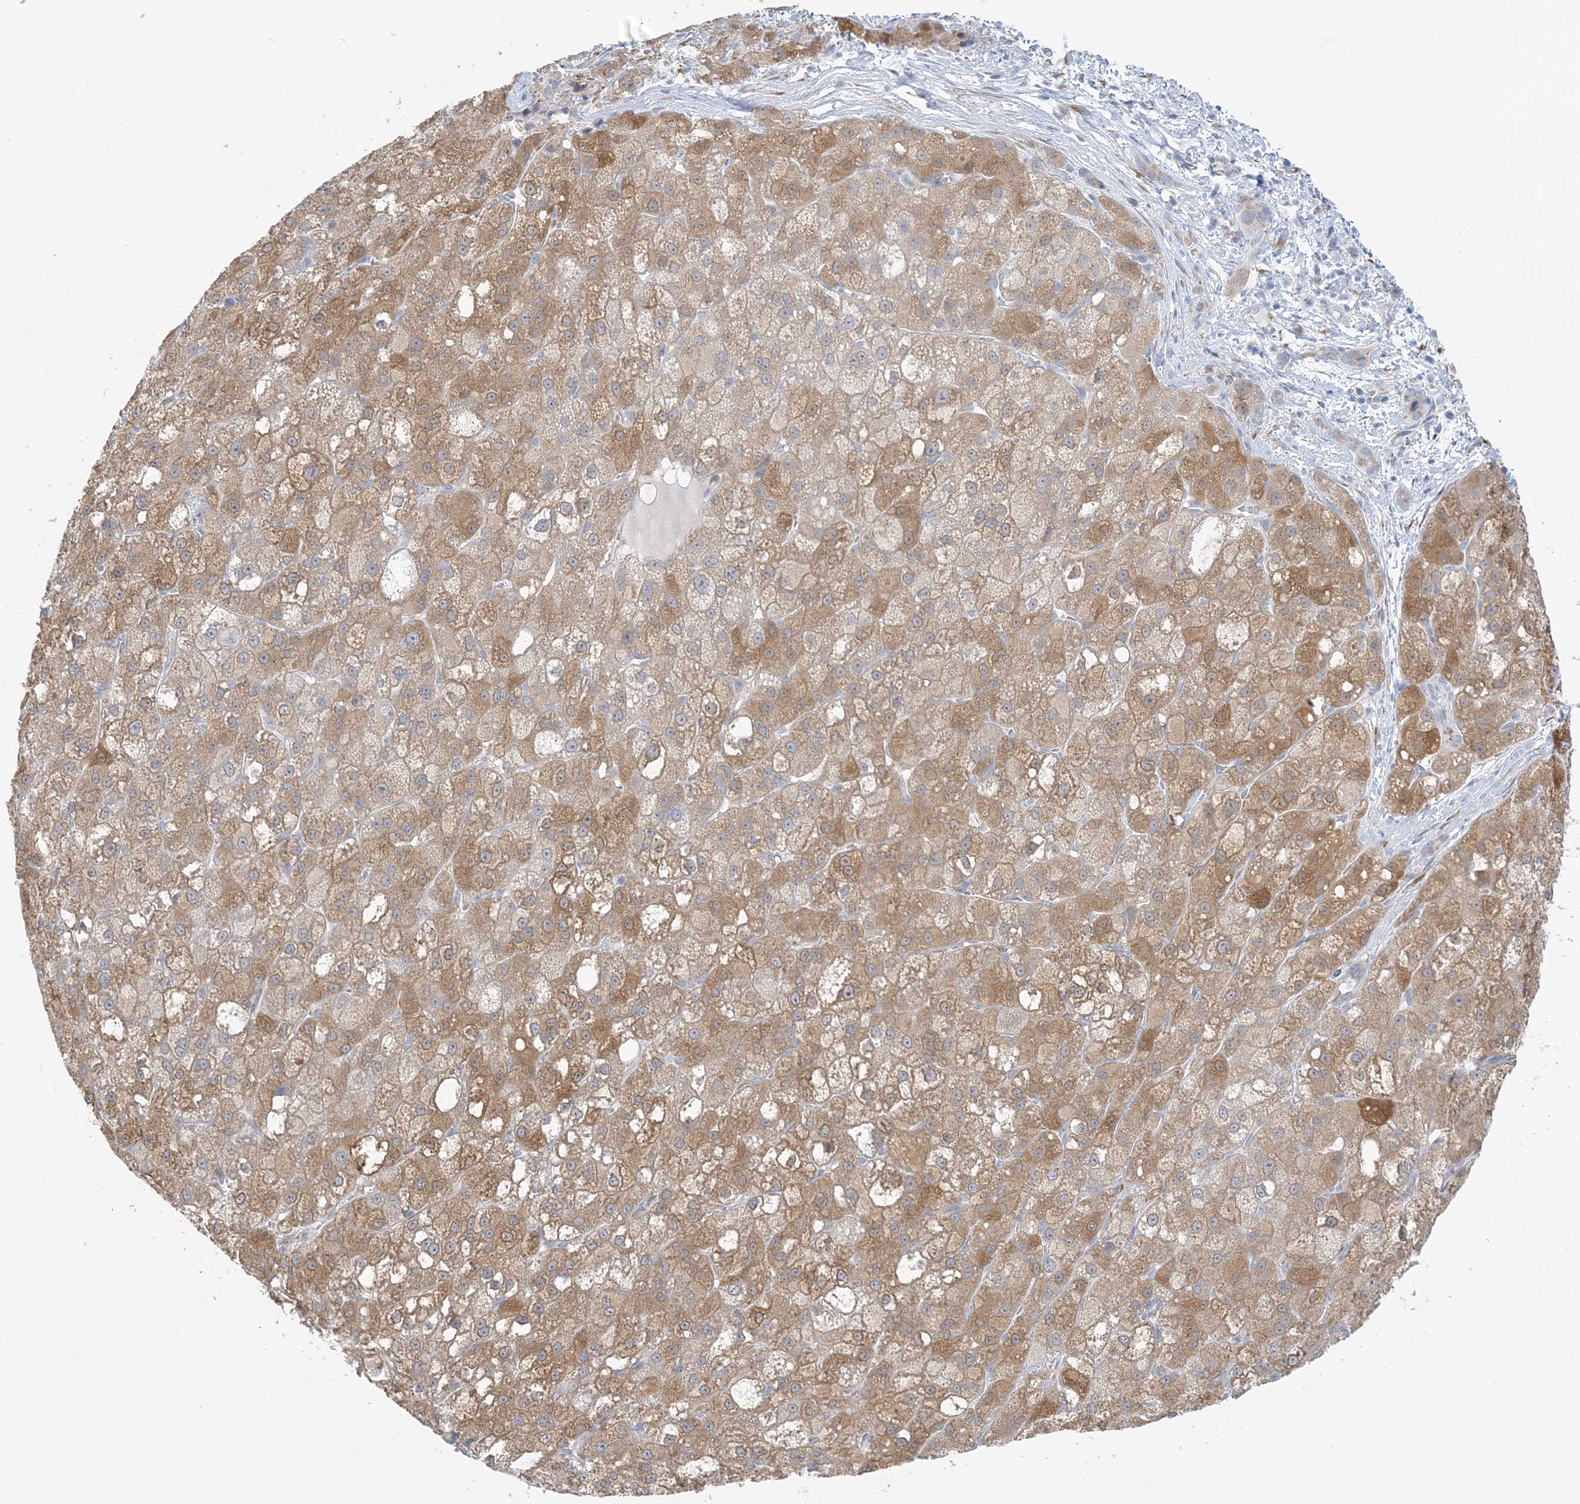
{"staining": {"intensity": "moderate", "quantity": ">75%", "location": "cytoplasmic/membranous"}, "tissue": "liver cancer", "cell_type": "Tumor cells", "image_type": "cancer", "snomed": [{"axis": "morphology", "description": "Carcinoma, Hepatocellular, NOS"}, {"axis": "topography", "description": "Liver"}], "caption": "Immunohistochemical staining of hepatocellular carcinoma (liver) demonstrates medium levels of moderate cytoplasmic/membranous positivity in approximately >75% of tumor cells.", "gene": "PLEKHG4B", "patient": {"sex": "male", "age": 57}}